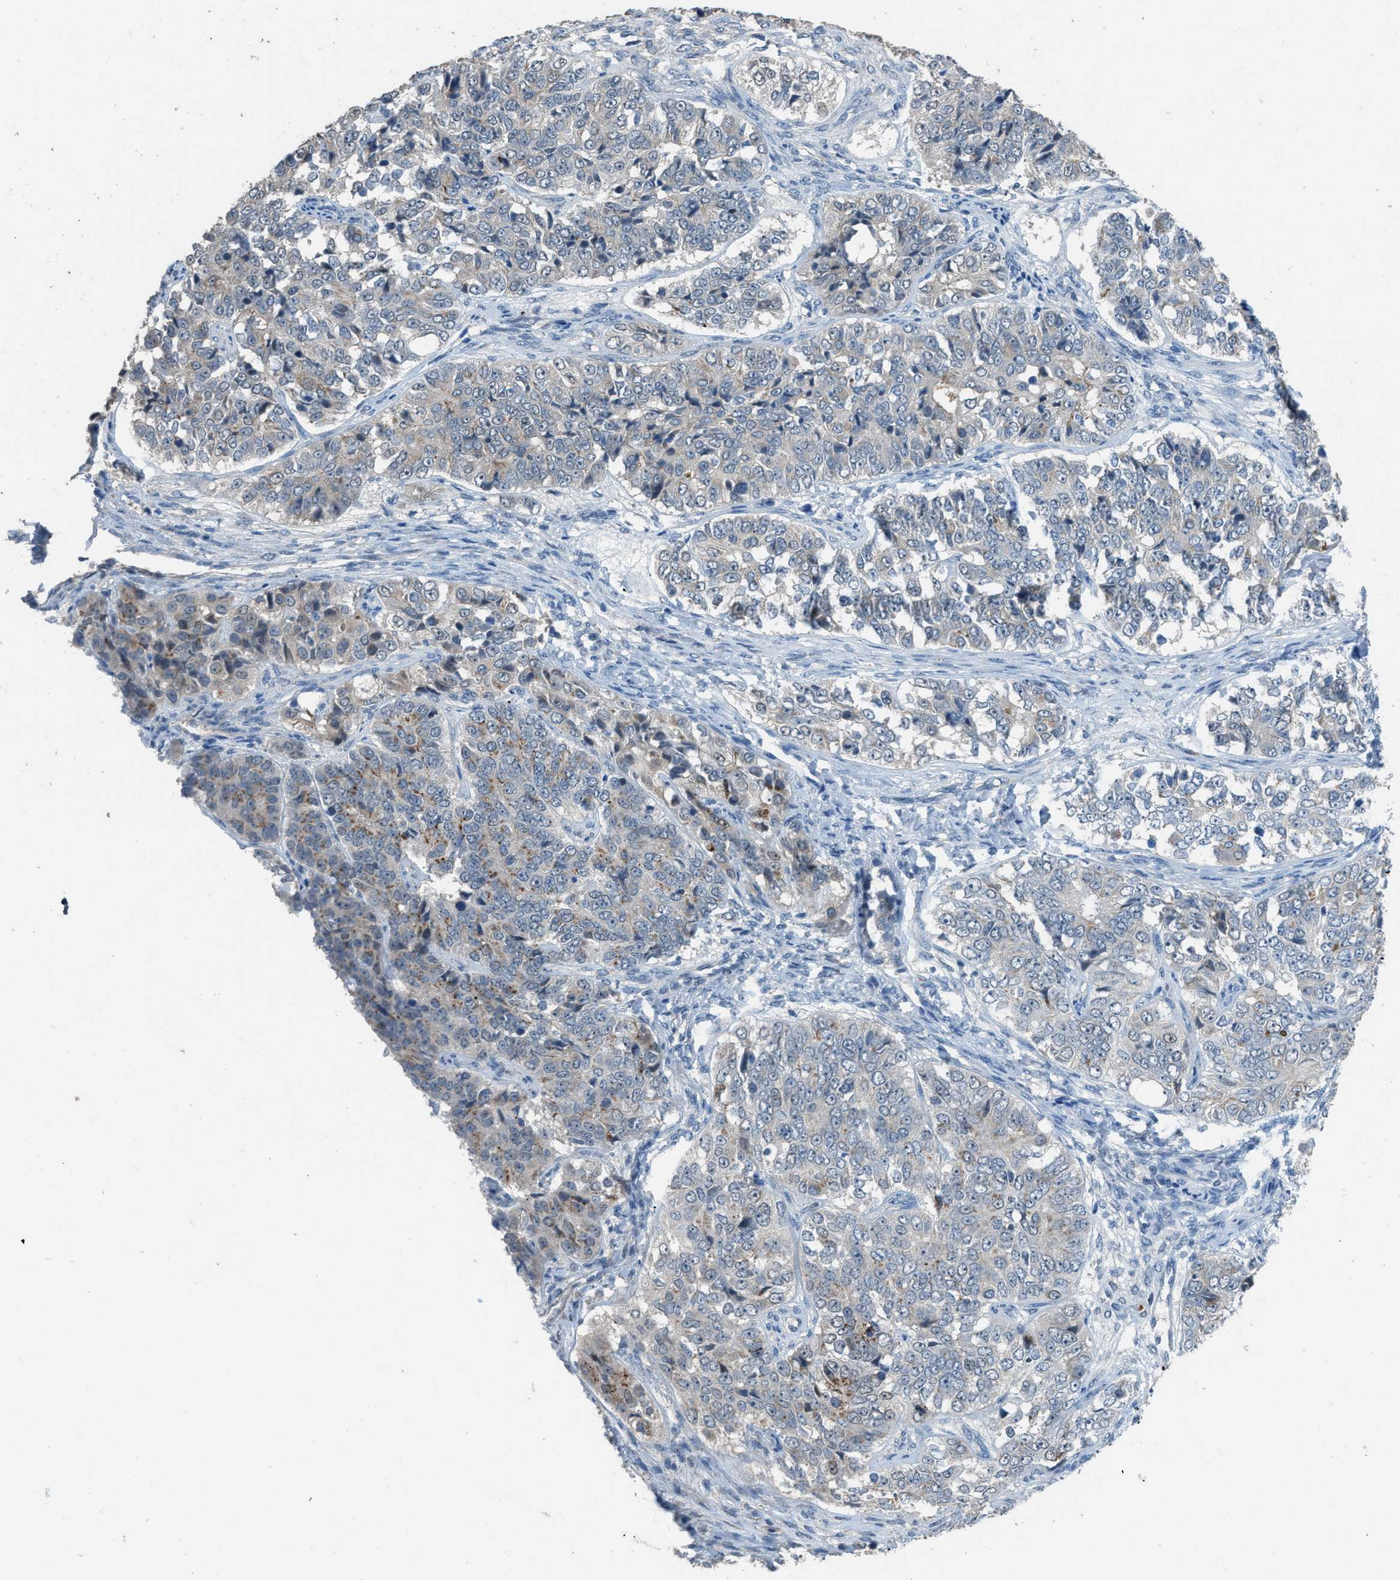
{"staining": {"intensity": "weak", "quantity": "<25%", "location": "cytoplasmic/membranous"}, "tissue": "ovarian cancer", "cell_type": "Tumor cells", "image_type": "cancer", "snomed": [{"axis": "morphology", "description": "Carcinoma, endometroid"}, {"axis": "topography", "description": "Ovary"}], "caption": "Ovarian endometroid carcinoma was stained to show a protein in brown. There is no significant positivity in tumor cells.", "gene": "TIMD4", "patient": {"sex": "female", "age": 51}}